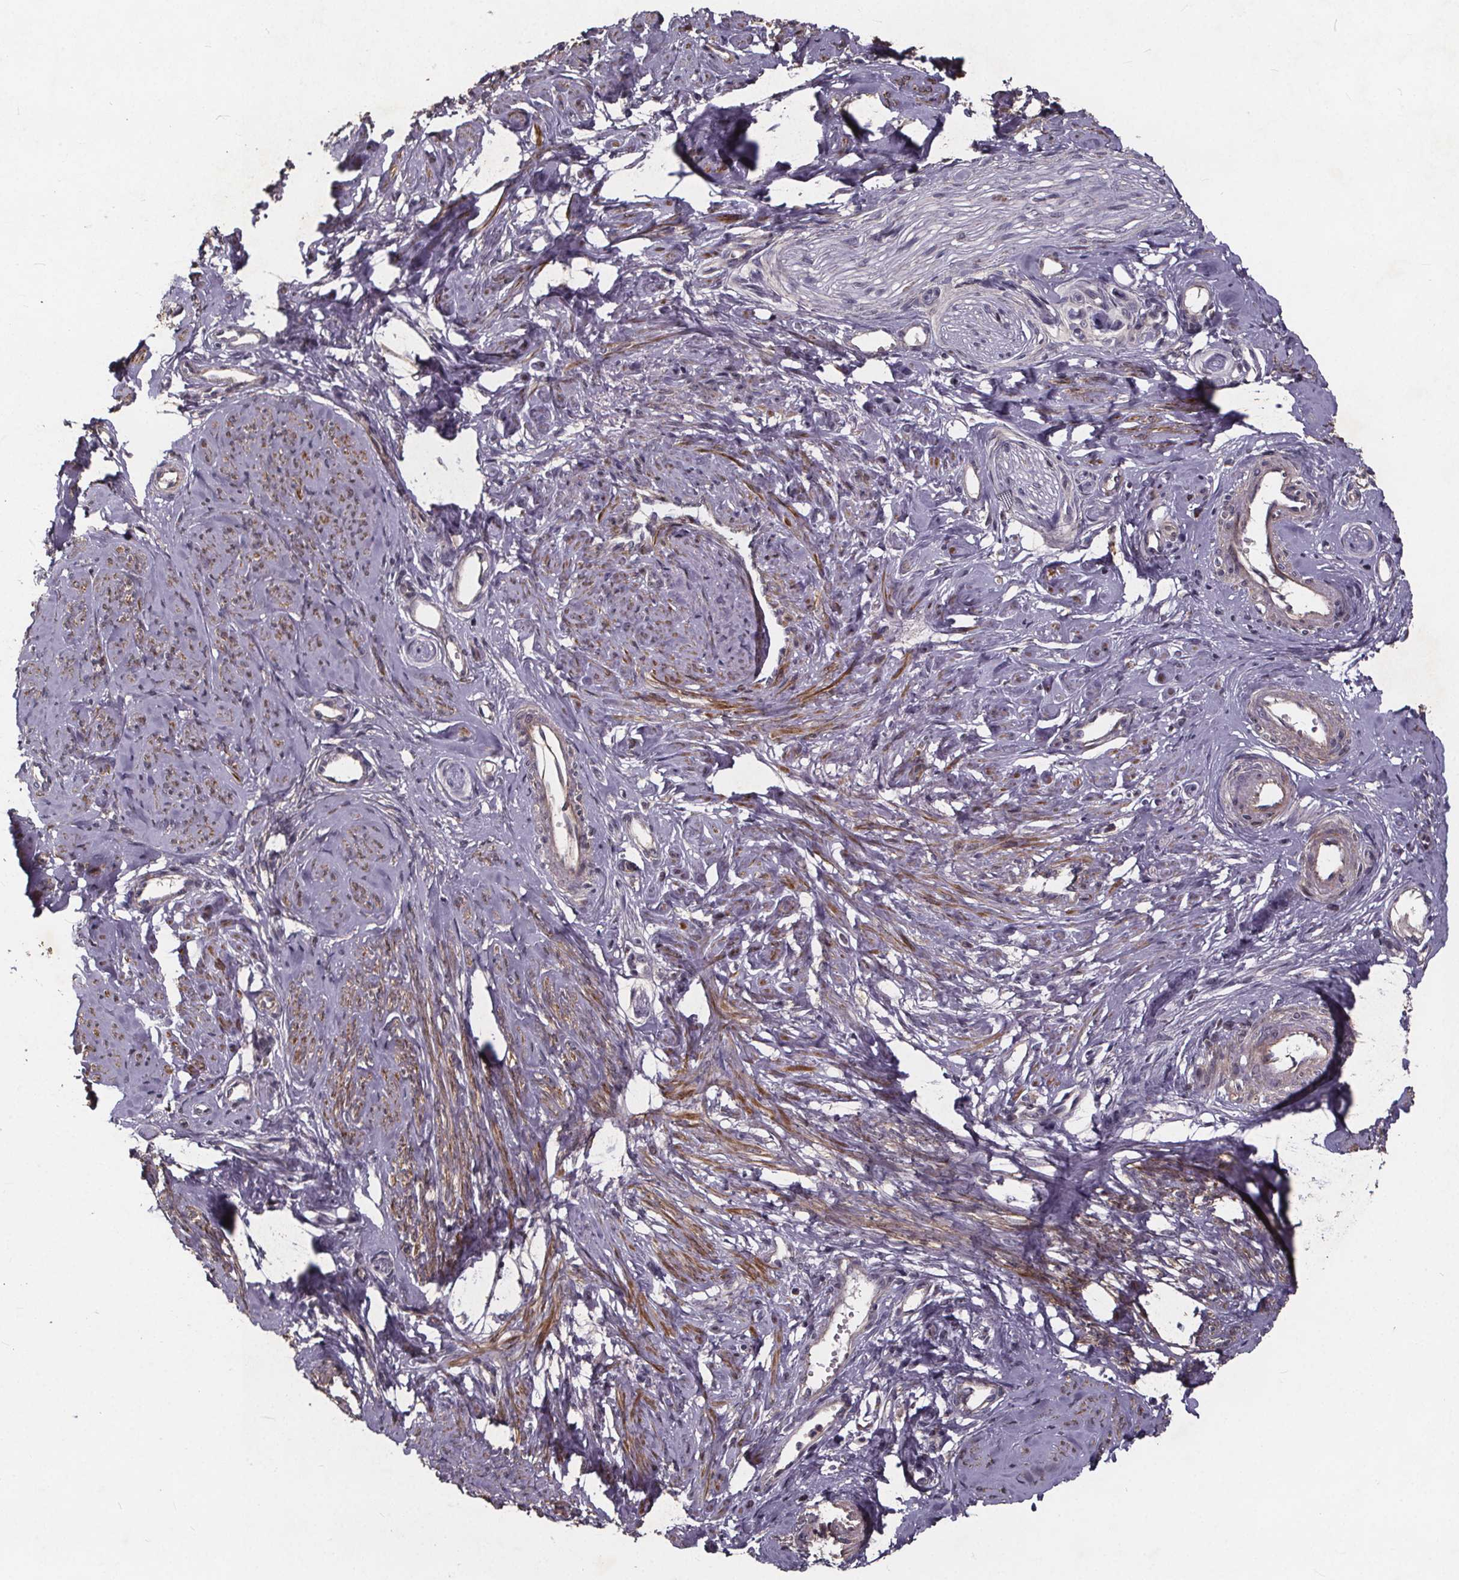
{"staining": {"intensity": "moderate", "quantity": "25%-75%", "location": "cytoplasmic/membranous"}, "tissue": "smooth muscle", "cell_type": "Smooth muscle cells", "image_type": "normal", "snomed": [{"axis": "morphology", "description": "Normal tissue, NOS"}, {"axis": "topography", "description": "Smooth muscle"}], "caption": "Approximately 25%-75% of smooth muscle cells in benign smooth muscle demonstrate moderate cytoplasmic/membranous protein staining as visualized by brown immunohistochemical staining.", "gene": "YME1L1", "patient": {"sex": "female", "age": 48}}